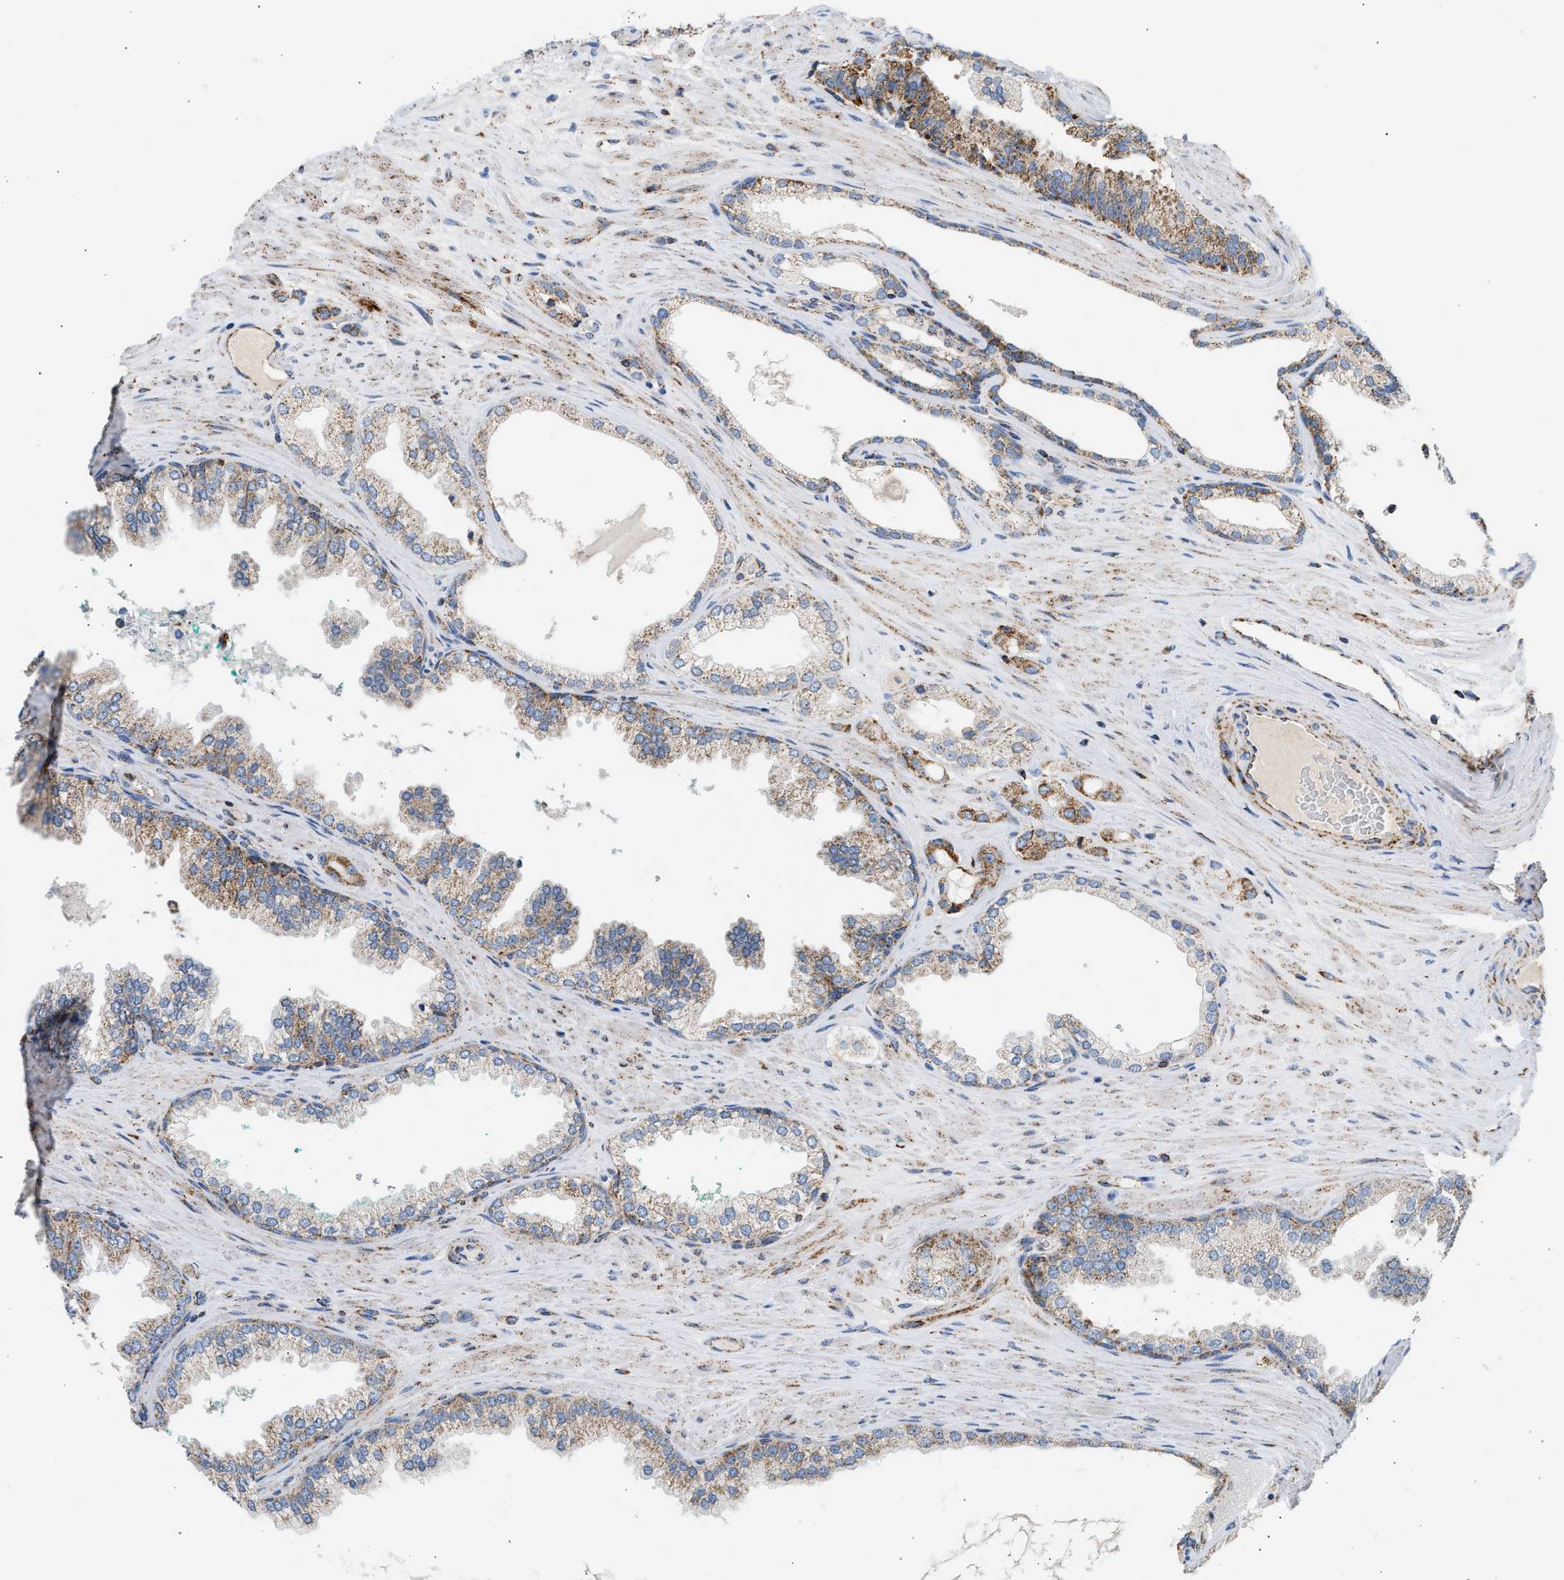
{"staining": {"intensity": "moderate", "quantity": "<25%", "location": "cytoplasmic/membranous"}, "tissue": "prostate cancer", "cell_type": "Tumor cells", "image_type": "cancer", "snomed": [{"axis": "morphology", "description": "Adenocarcinoma, High grade"}, {"axis": "topography", "description": "Prostate"}], "caption": "Human prostate cancer (adenocarcinoma (high-grade)) stained with a brown dye demonstrates moderate cytoplasmic/membranous positive staining in about <25% of tumor cells.", "gene": "OGDH", "patient": {"sex": "male", "age": 71}}